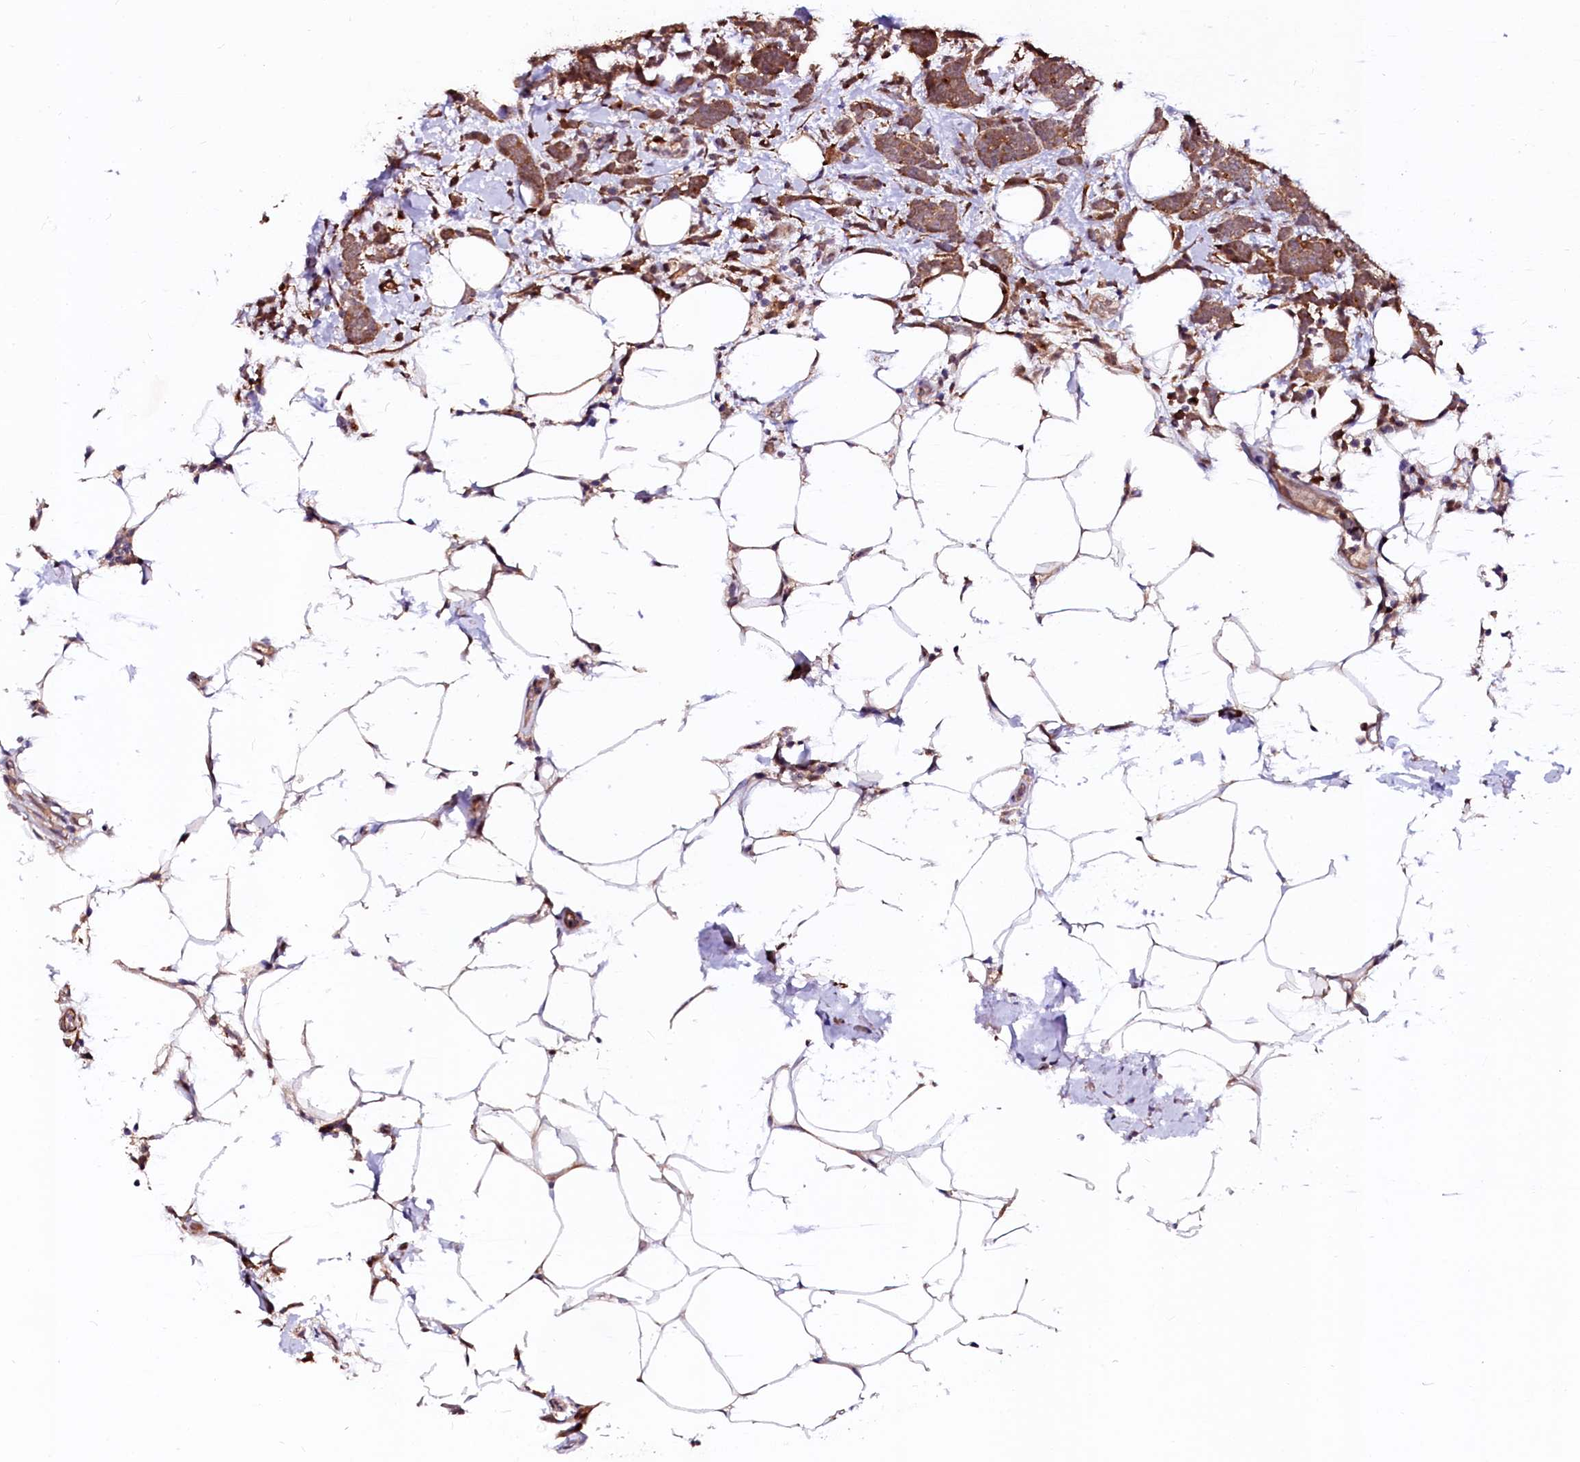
{"staining": {"intensity": "moderate", "quantity": ">75%", "location": "cytoplasmic/membranous"}, "tissue": "breast cancer", "cell_type": "Tumor cells", "image_type": "cancer", "snomed": [{"axis": "morphology", "description": "Lobular carcinoma"}, {"axis": "topography", "description": "Breast"}], "caption": "A medium amount of moderate cytoplasmic/membranous staining is present in approximately >75% of tumor cells in breast lobular carcinoma tissue. Using DAB (3,3'-diaminobenzidine) (brown) and hematoxylin (blue) stains, captured at high magnification using brightfield microscopy.", "gene": "N4BP1", "patient": {"sex": "female", "age": 58}}